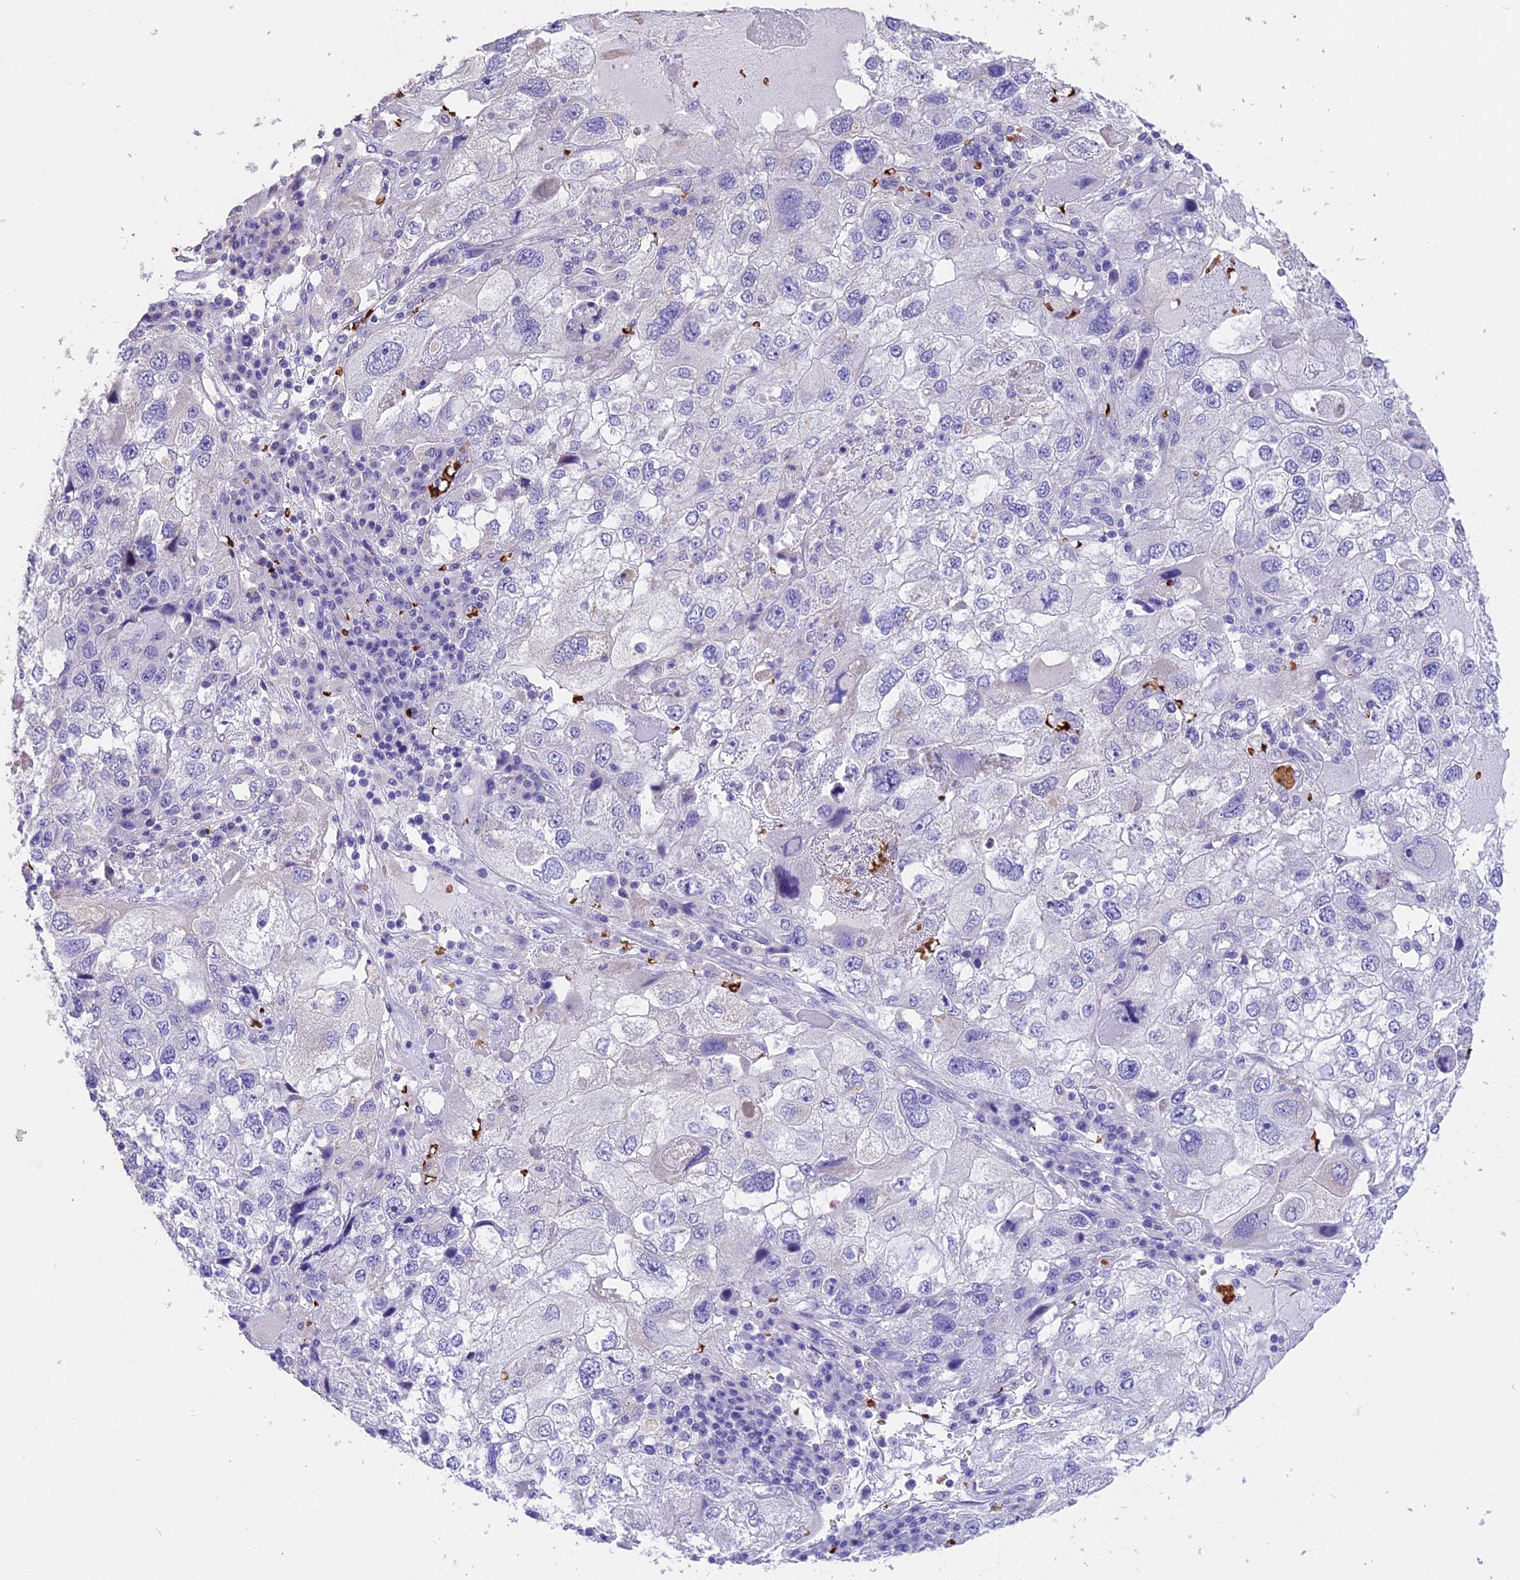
{"staining": {"intensity": "negative", "quantity": "none", "location": "none"}, "tissue": "endometrial cancer", "cell_type": "Tumor cells", "image_type": "cancer", "snomed": [{"axis": "morphology", "description": "Adenocarcinoma, NOS"}, {"axis": "topography", "description": "Endometrium"}], "caption": "DAB (3,3'-diaminobenzidine) immunohistochemical staining of human endometrial adenocarcinoma exhibits no significant expression in tumor cells.", "gene": "TNNC2", "patient": {"sex": "female", "age": 49}}